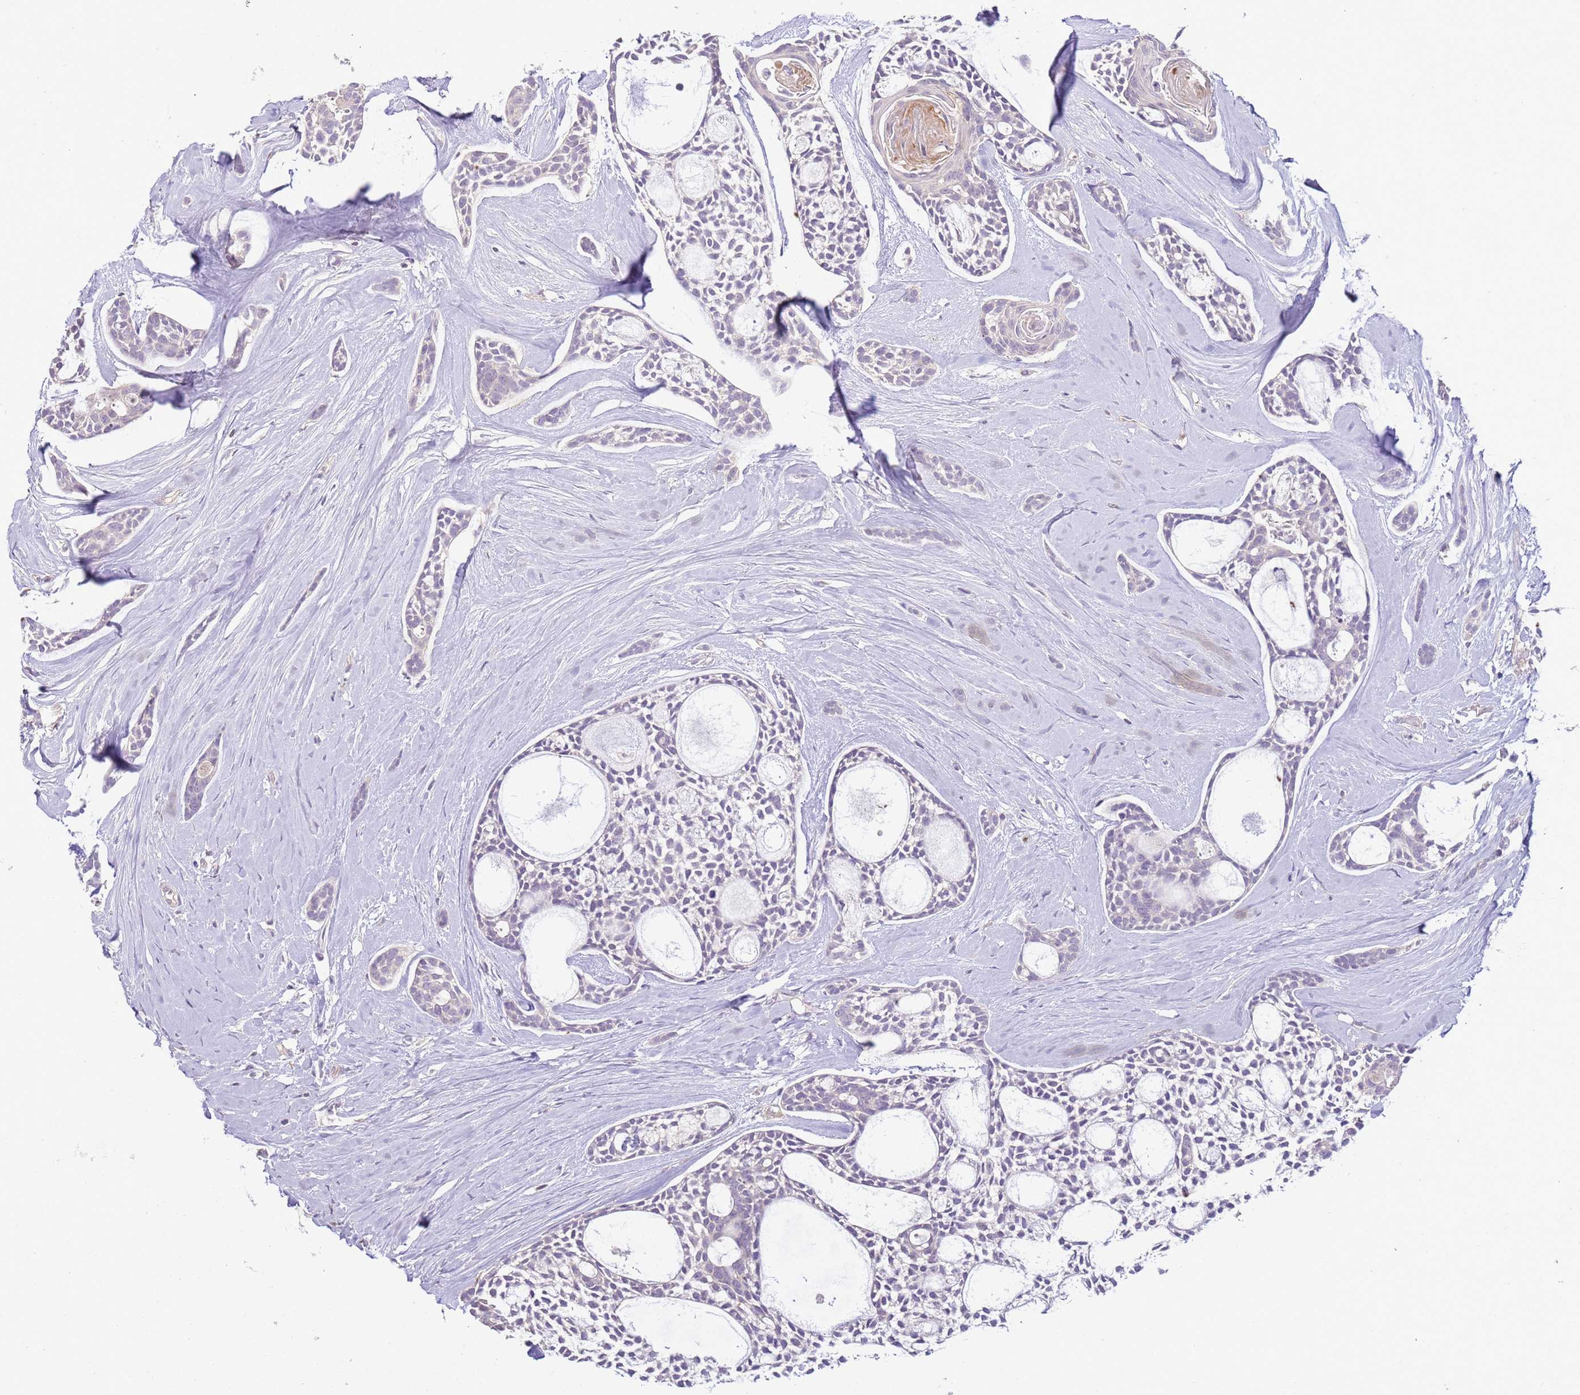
{"staining": {"intensity": "negative", "quantity": "none", "location": "none"}, "tissue": "head and neck cancer", "cell_type": "Tumor cells", "image_type": "cancer", "snomed": [{"axis": "morphology", "description": "Adenocarcinoma, NOS"}, {"axis": "topography", "description": "Subcutis"}, {"axis": "topography", "description": "Head-Neck"}], "caption": "A photomicrograph of head and neck cancer stained for a protein shows no brown staining in tumor cells.", "gene": "IL2RG", "patient": {"sex": "female", "age": 73}}